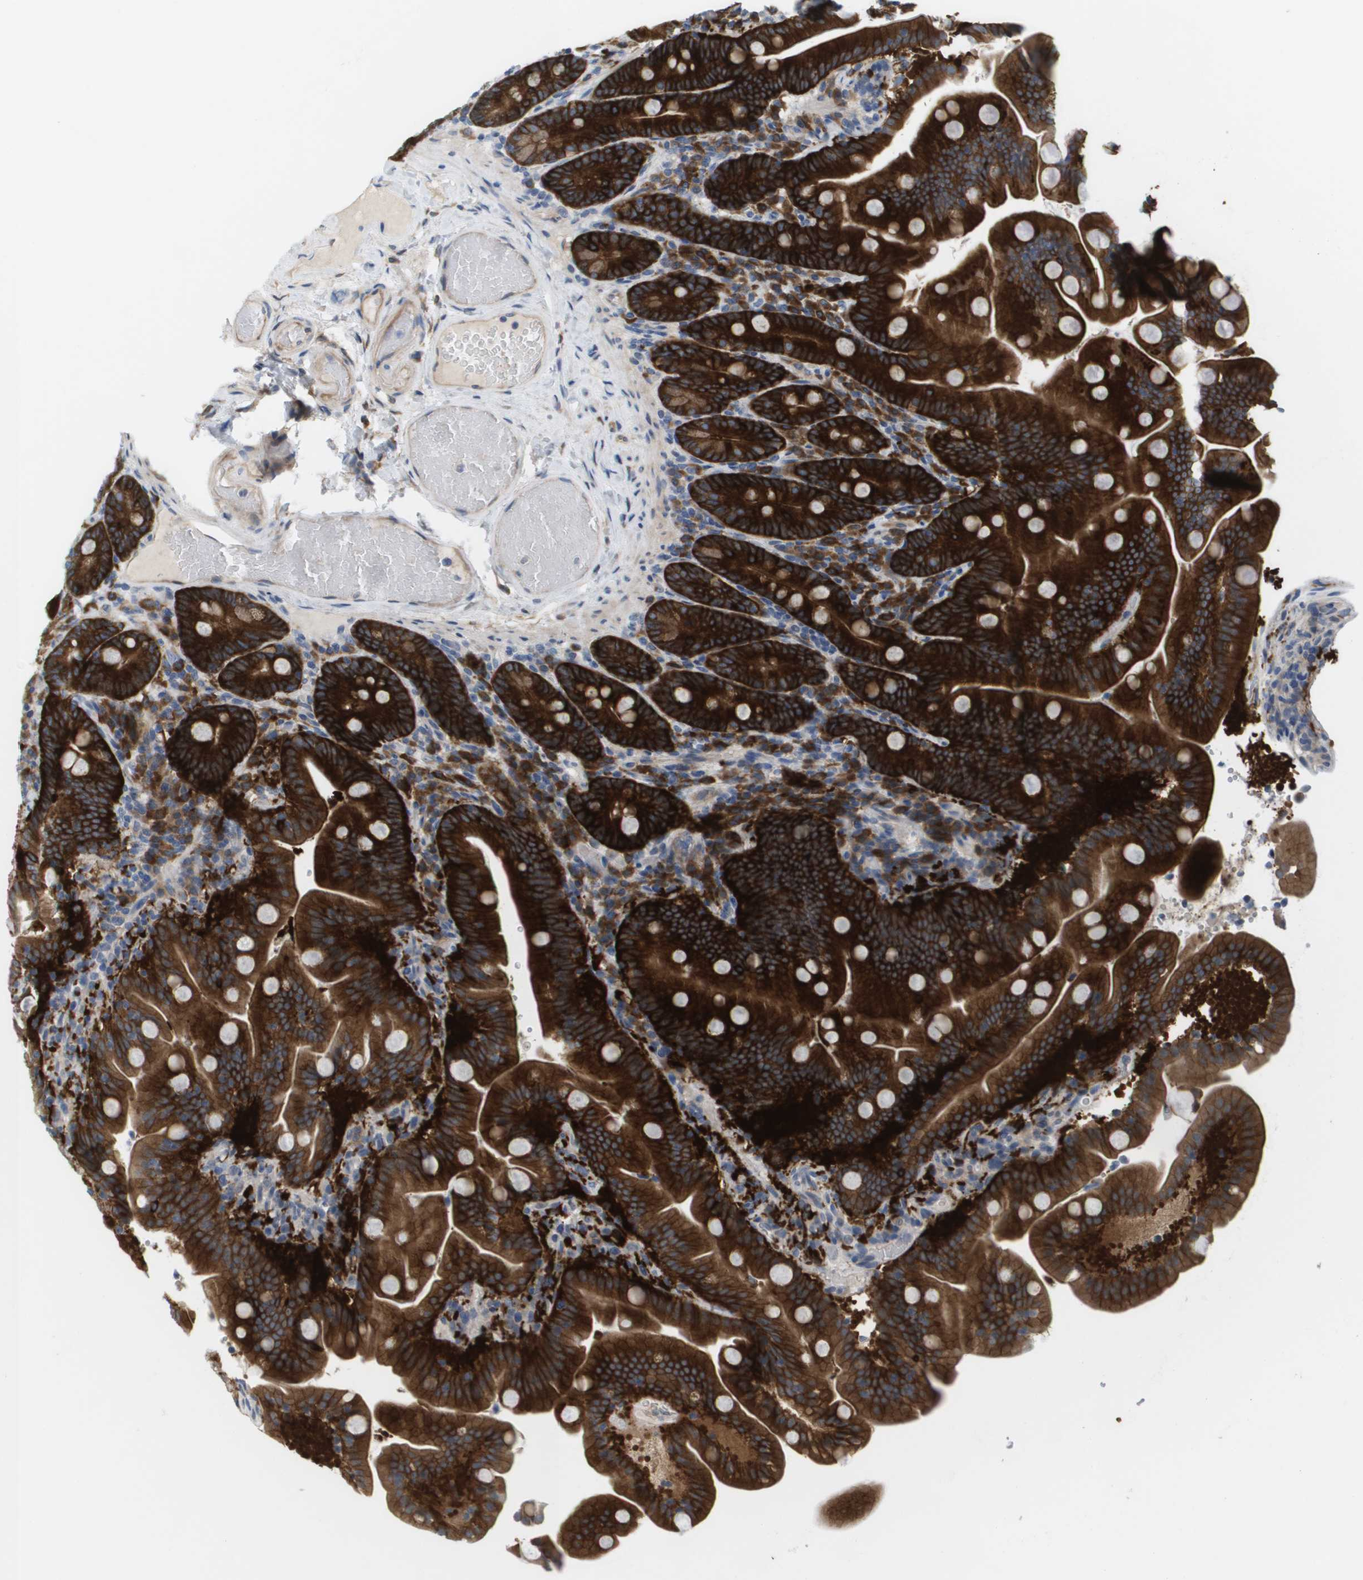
{"staining": {"intensity": "strong", "quantity": ">75%", "location": "cytoplasmic/membranous"}, "tissue": "duodenum", "cell_type": "Glandular cells", "image_type": "normal", "snomed": [{"axis": "morphology", "description": "Normal tissue, NOS"}, {"axis": "topography", "description": "Duodenum"}], "caption": "Duodenum stained for a protein (brown) demonstrates strong cytoplasmic/membranous positive expression in approximately >75% of glandular cells.", "gene": "MARCHF8", "patient": {"sex": "male", "age": 54}}